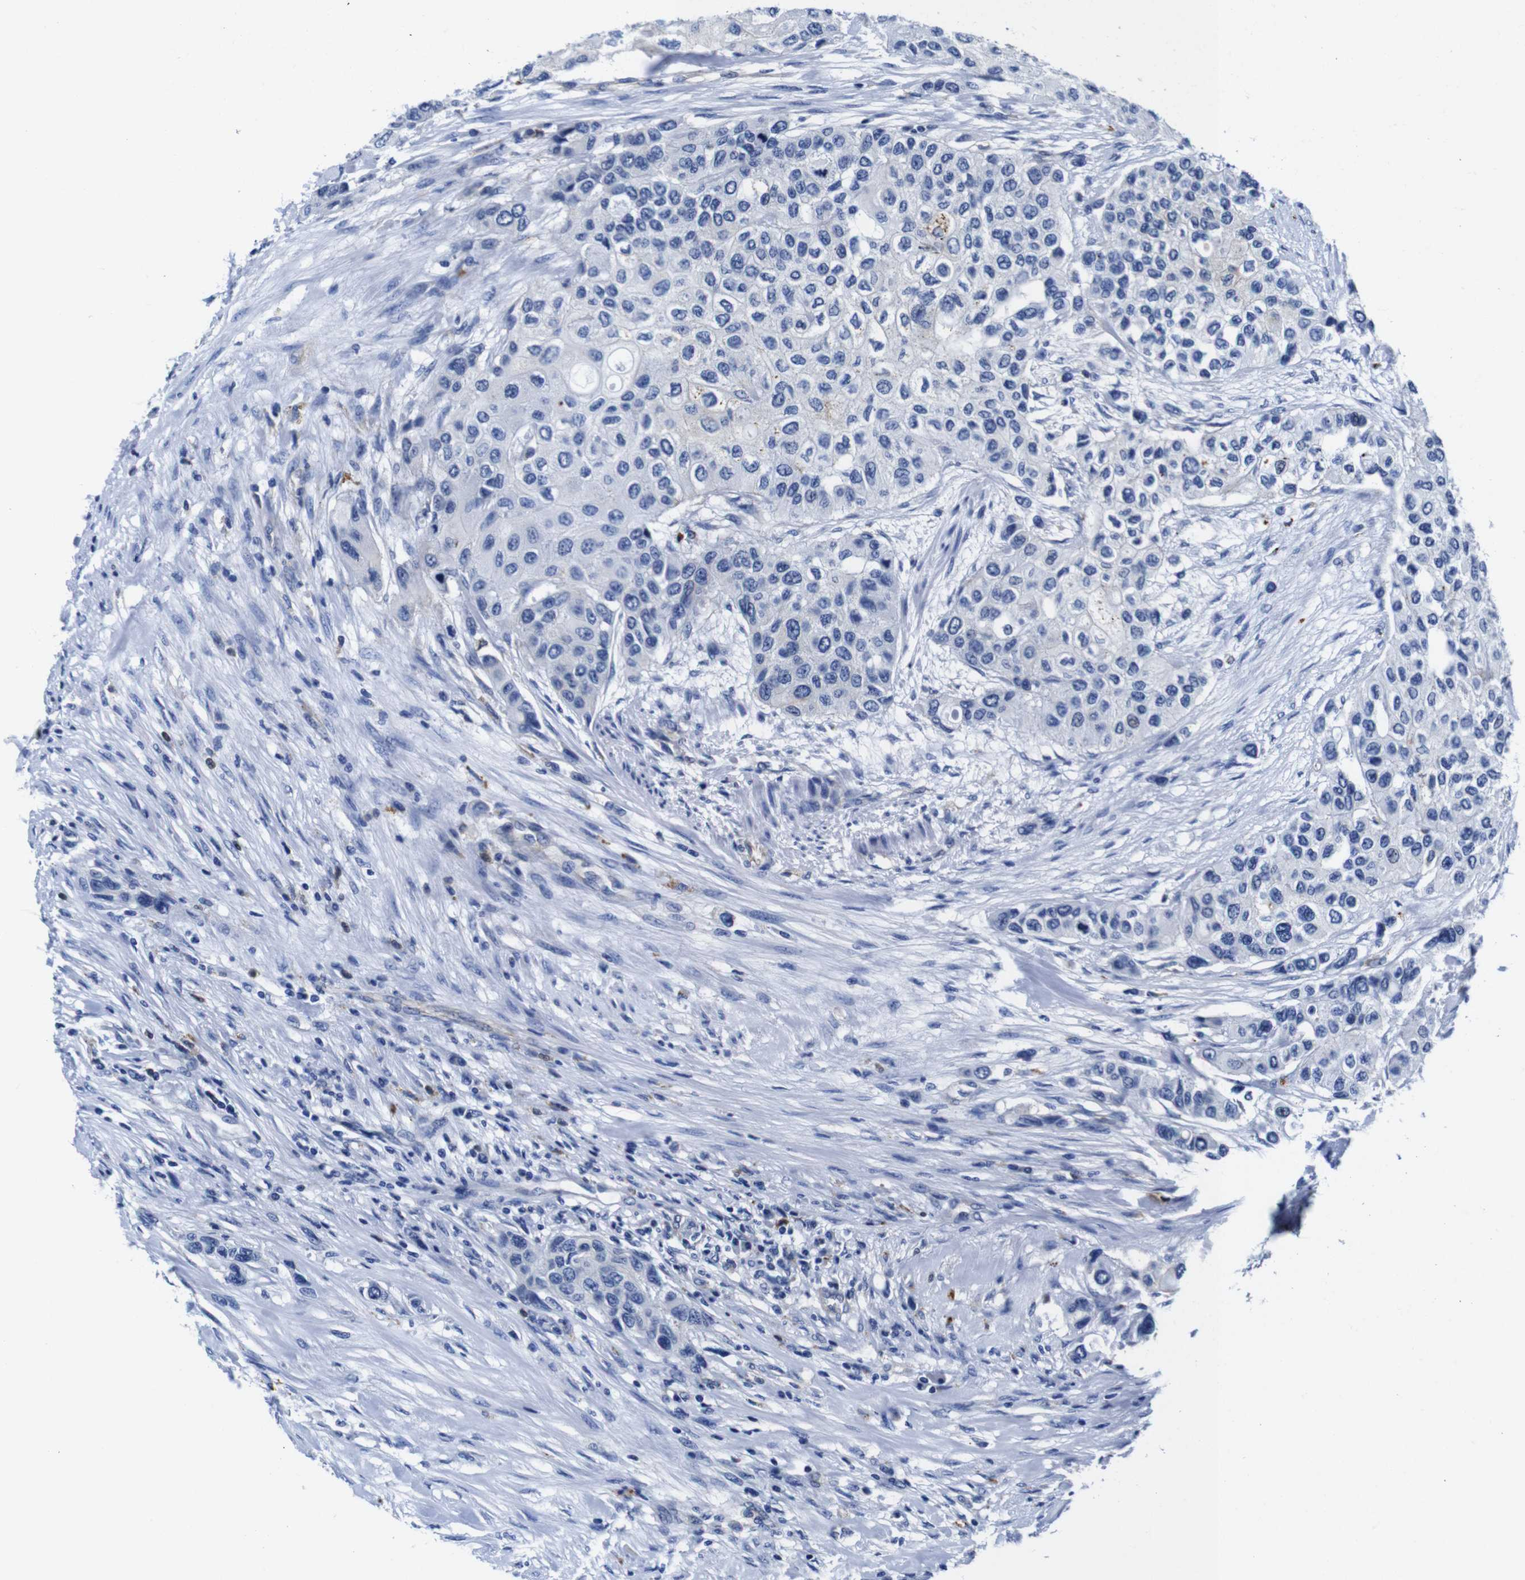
{"staining": {"intensity": "negative", "quantity": "none", "location": "none"}, "tissue": "urothelial cancer", "cell_type": "Tumor cells", "image_type": "cancer", "snomed": [{"axis": "morphology", "description": "Urothelial carcinoma, High grade"}, {"axis": "topography", "description": "Urinary bladder"}], "caption": "An image of human urothelial carcinoma (high-grade) is negative for staining in tumor cells.", "gene": "GIMAP2", "patient": {"sex": "female", "age": 56}}